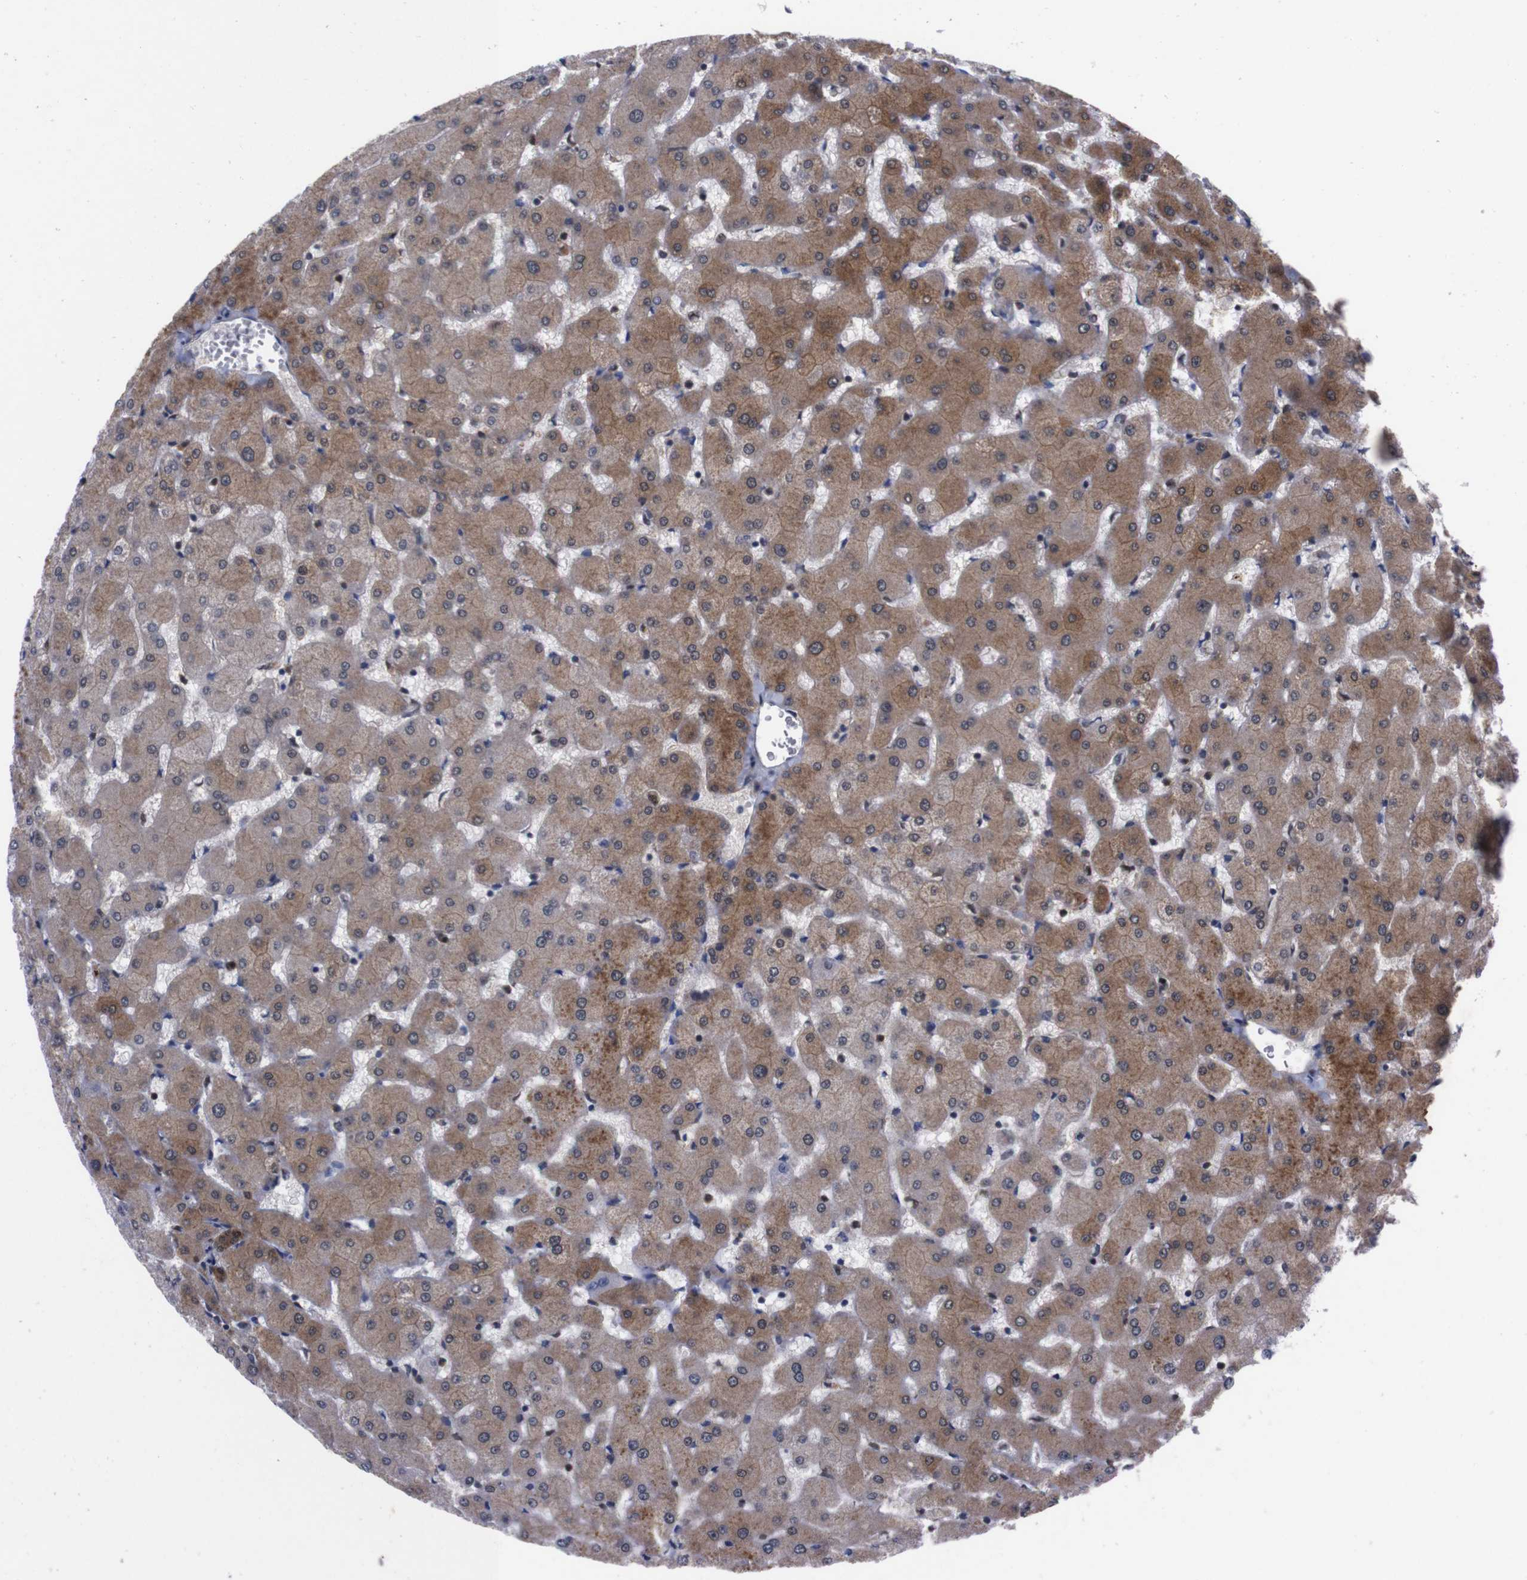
{"staining": {"intensity": "moderate", "quantity": ">75%", "location": "cytoplasmic/membranous"}, "tissue": "liver", "cell_type": "Cholangiocytes", "image_type": "normal", "snomed": [{"axis": "morphology", "description": "Normal tissue, NOS"}, {"axis": "topography", "description": "Liver"}], "caption": "Immunohistochemical staining of benign liver displays moderate cytoplasmic/membranous protein positivity in about >75% of cholangiocytes. (DAB IHC with brightfield microscopy, high magnification).", "gene": "UBQLN2", "patient": {"sex": "female", "age": 63}}